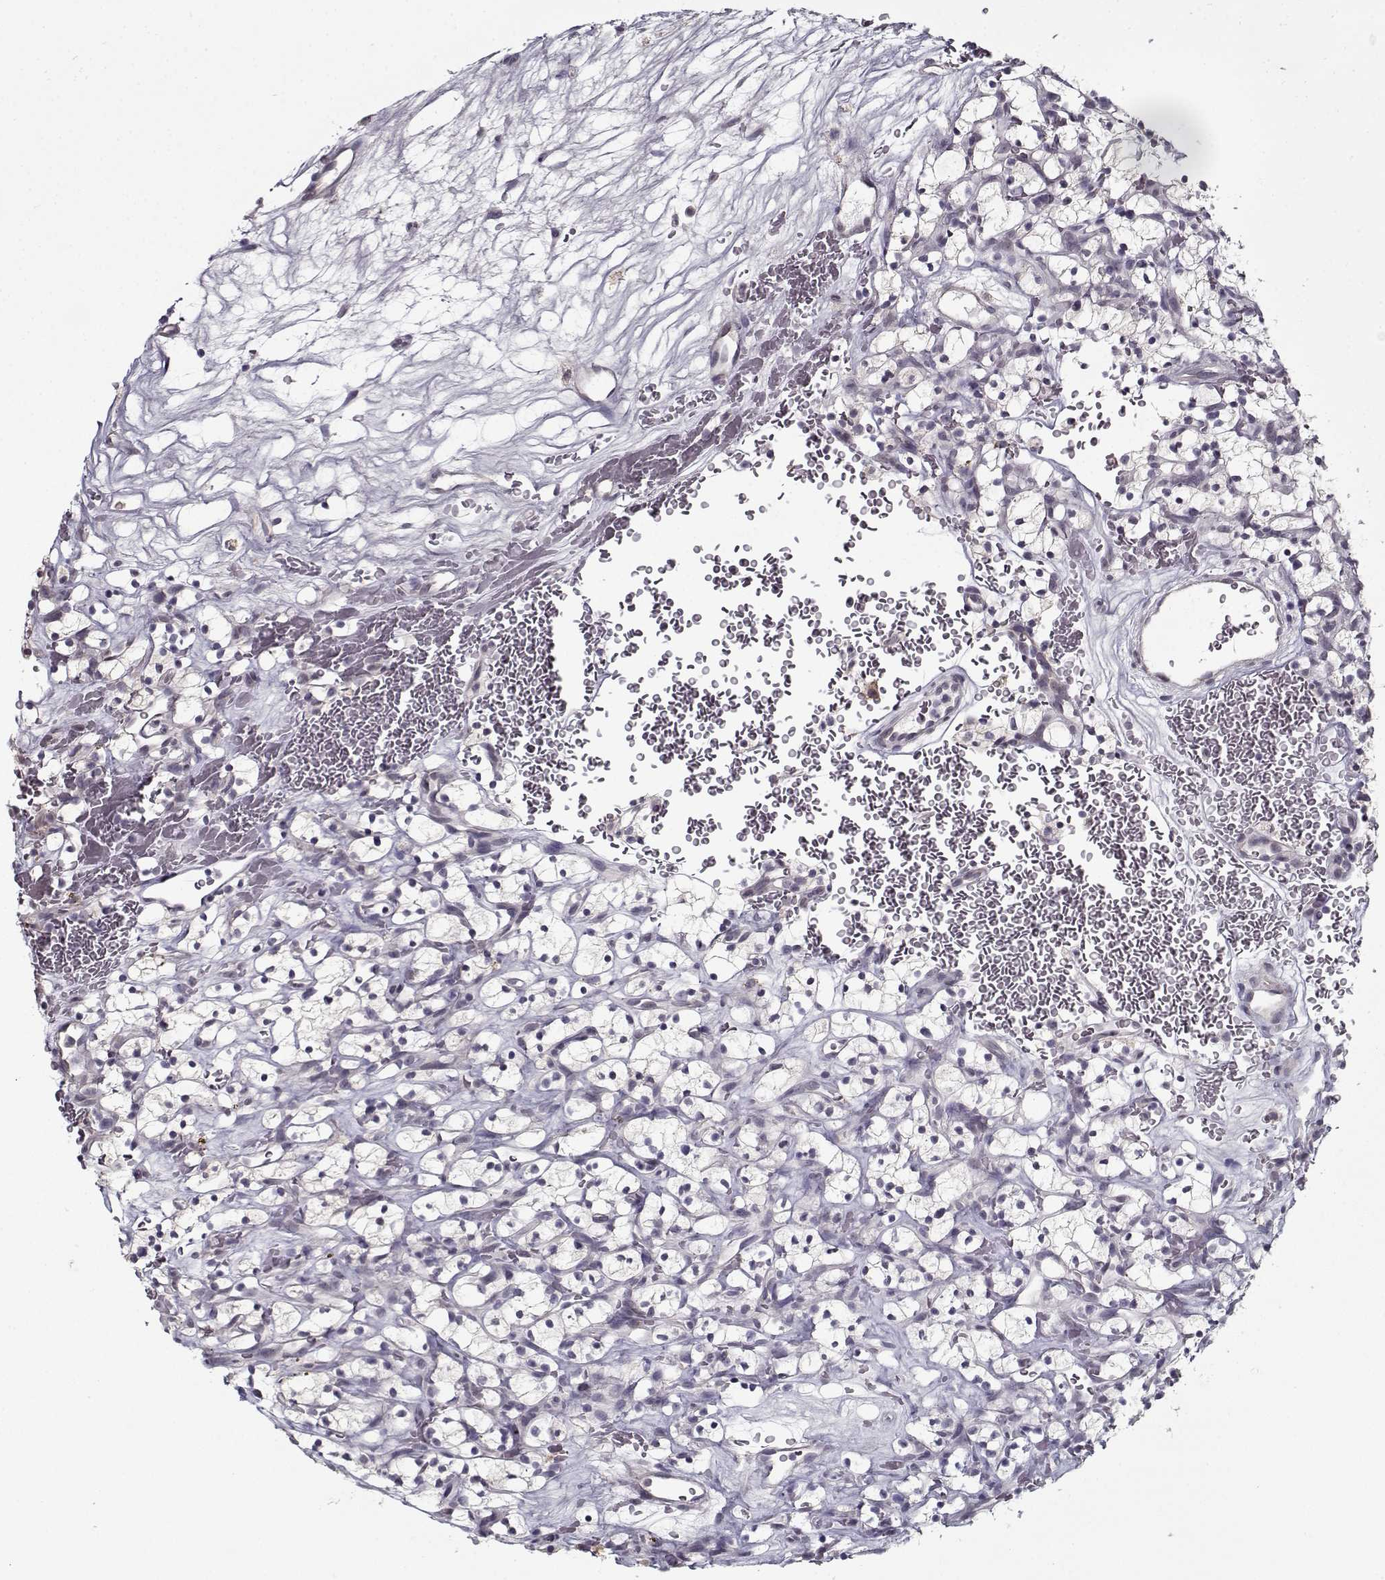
{"staining": {"intensity": "negative", "quantity": "none", "location": "none"}, "tissue": "renal cancer", "cell_type": "Tumor cells", "image_type": "cancer", "snomed": [{"axis": "morphology", "description": "Adenocarcinoma, NOS"}, {"axis": "topography", "description": "Kidney"}], "caption": "IHC of renal cancer displays no staining in tumor cells. (Stains: DAB immunohistochemistry with hematoxylin counter stain, Microscopy: brightfield microscopy at high magnification).", "gene": "SEC16B", "patient": {"sex": "female", "age": 64}}